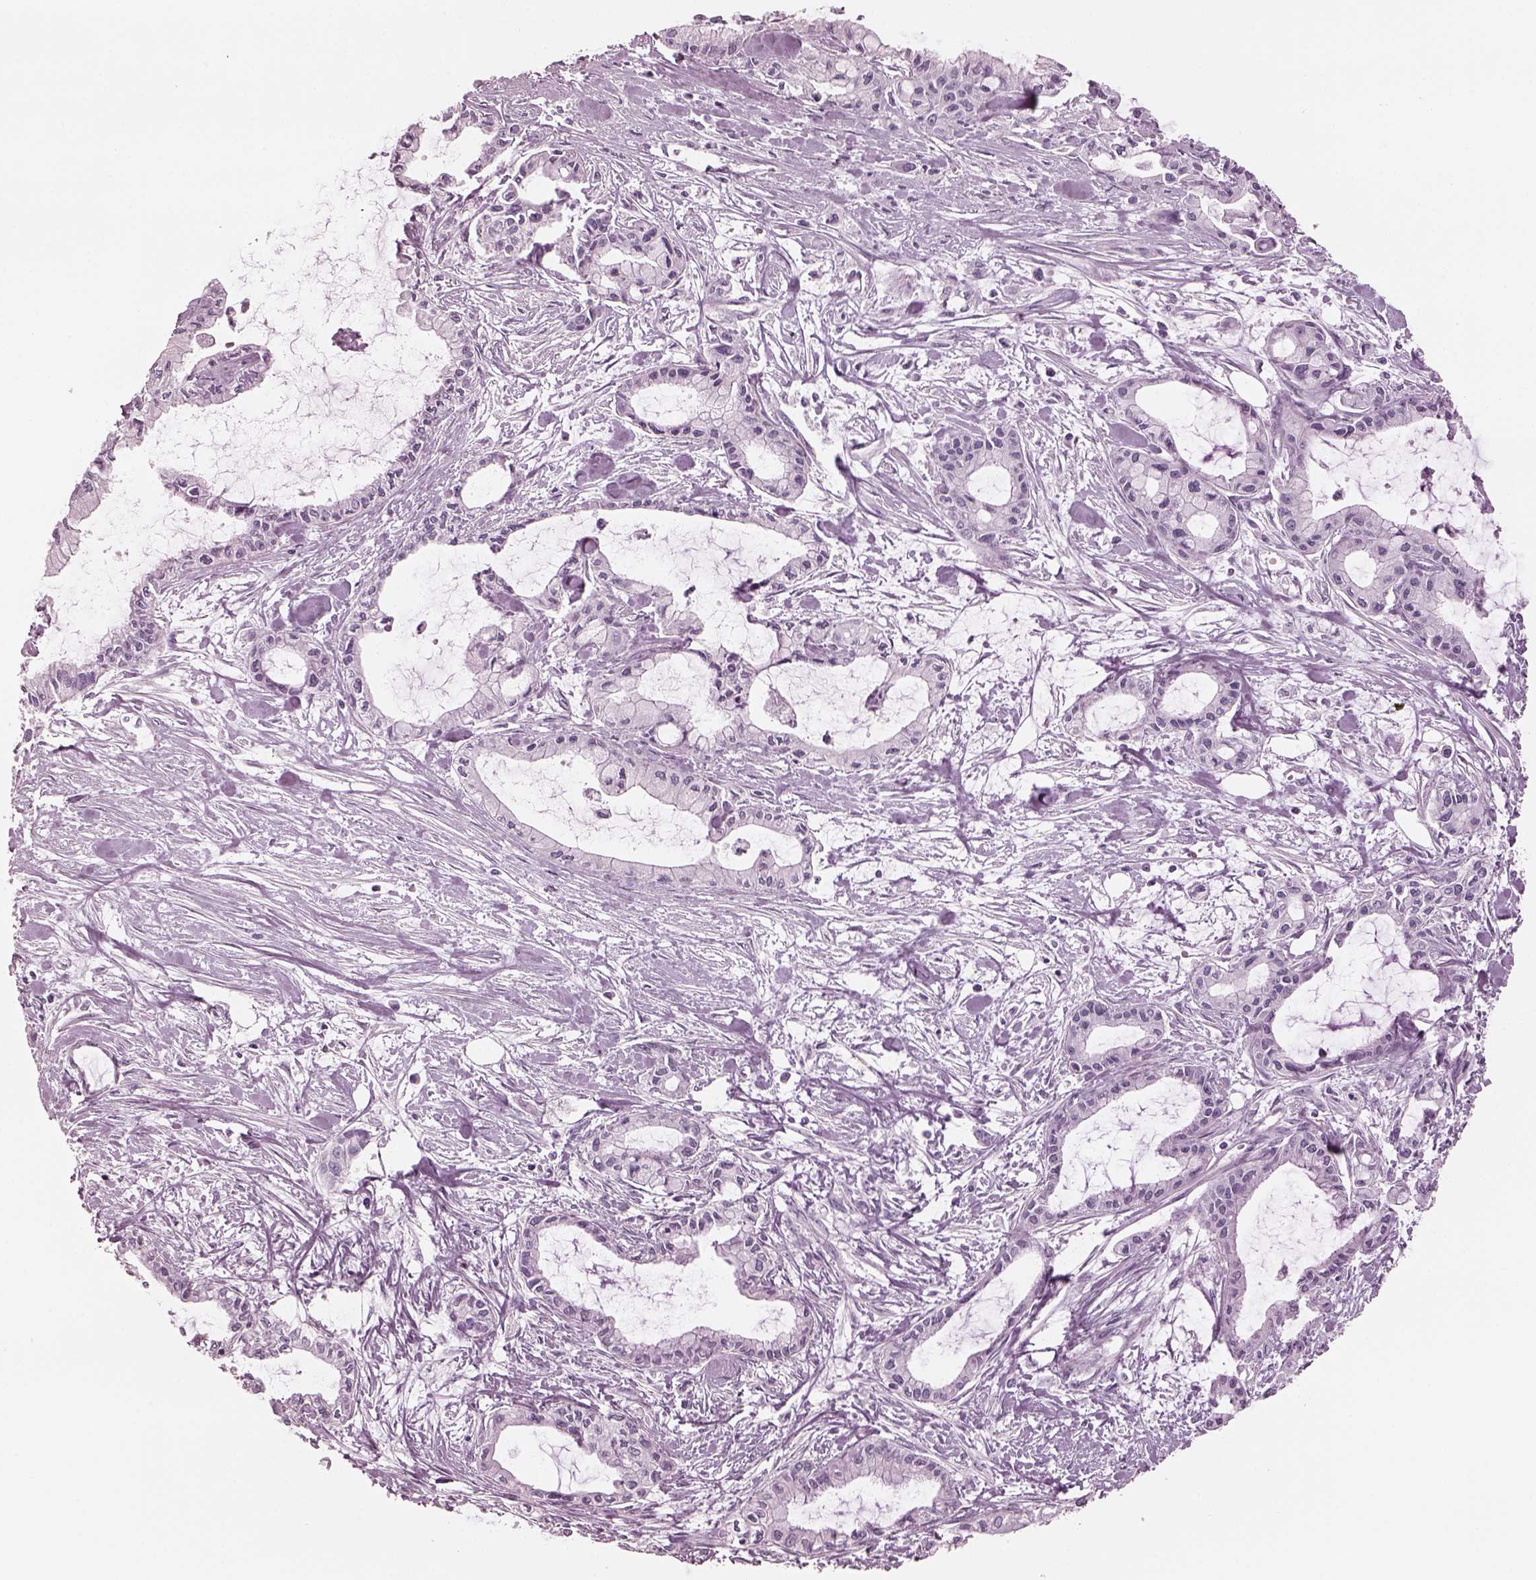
{"staining": {"intensity": "negative", "quantity": "none", "location": "none"}, "tissue": "pancreatic cancer", "cell_type": "Tumor cells", "image_type": "cancer", "snomed": [{"axis": "morphology", "description": "Adenocarcinoma, NOS"}, {"axis": "topography", "description": "Pancreas"}], "caption": "Pancreatic adenocarcinoma was stained to show a protein in brown. There is no significant positivity in tumor cells.", "gene": "CSH1", "patient": {"sex": "male", "age": 48}}